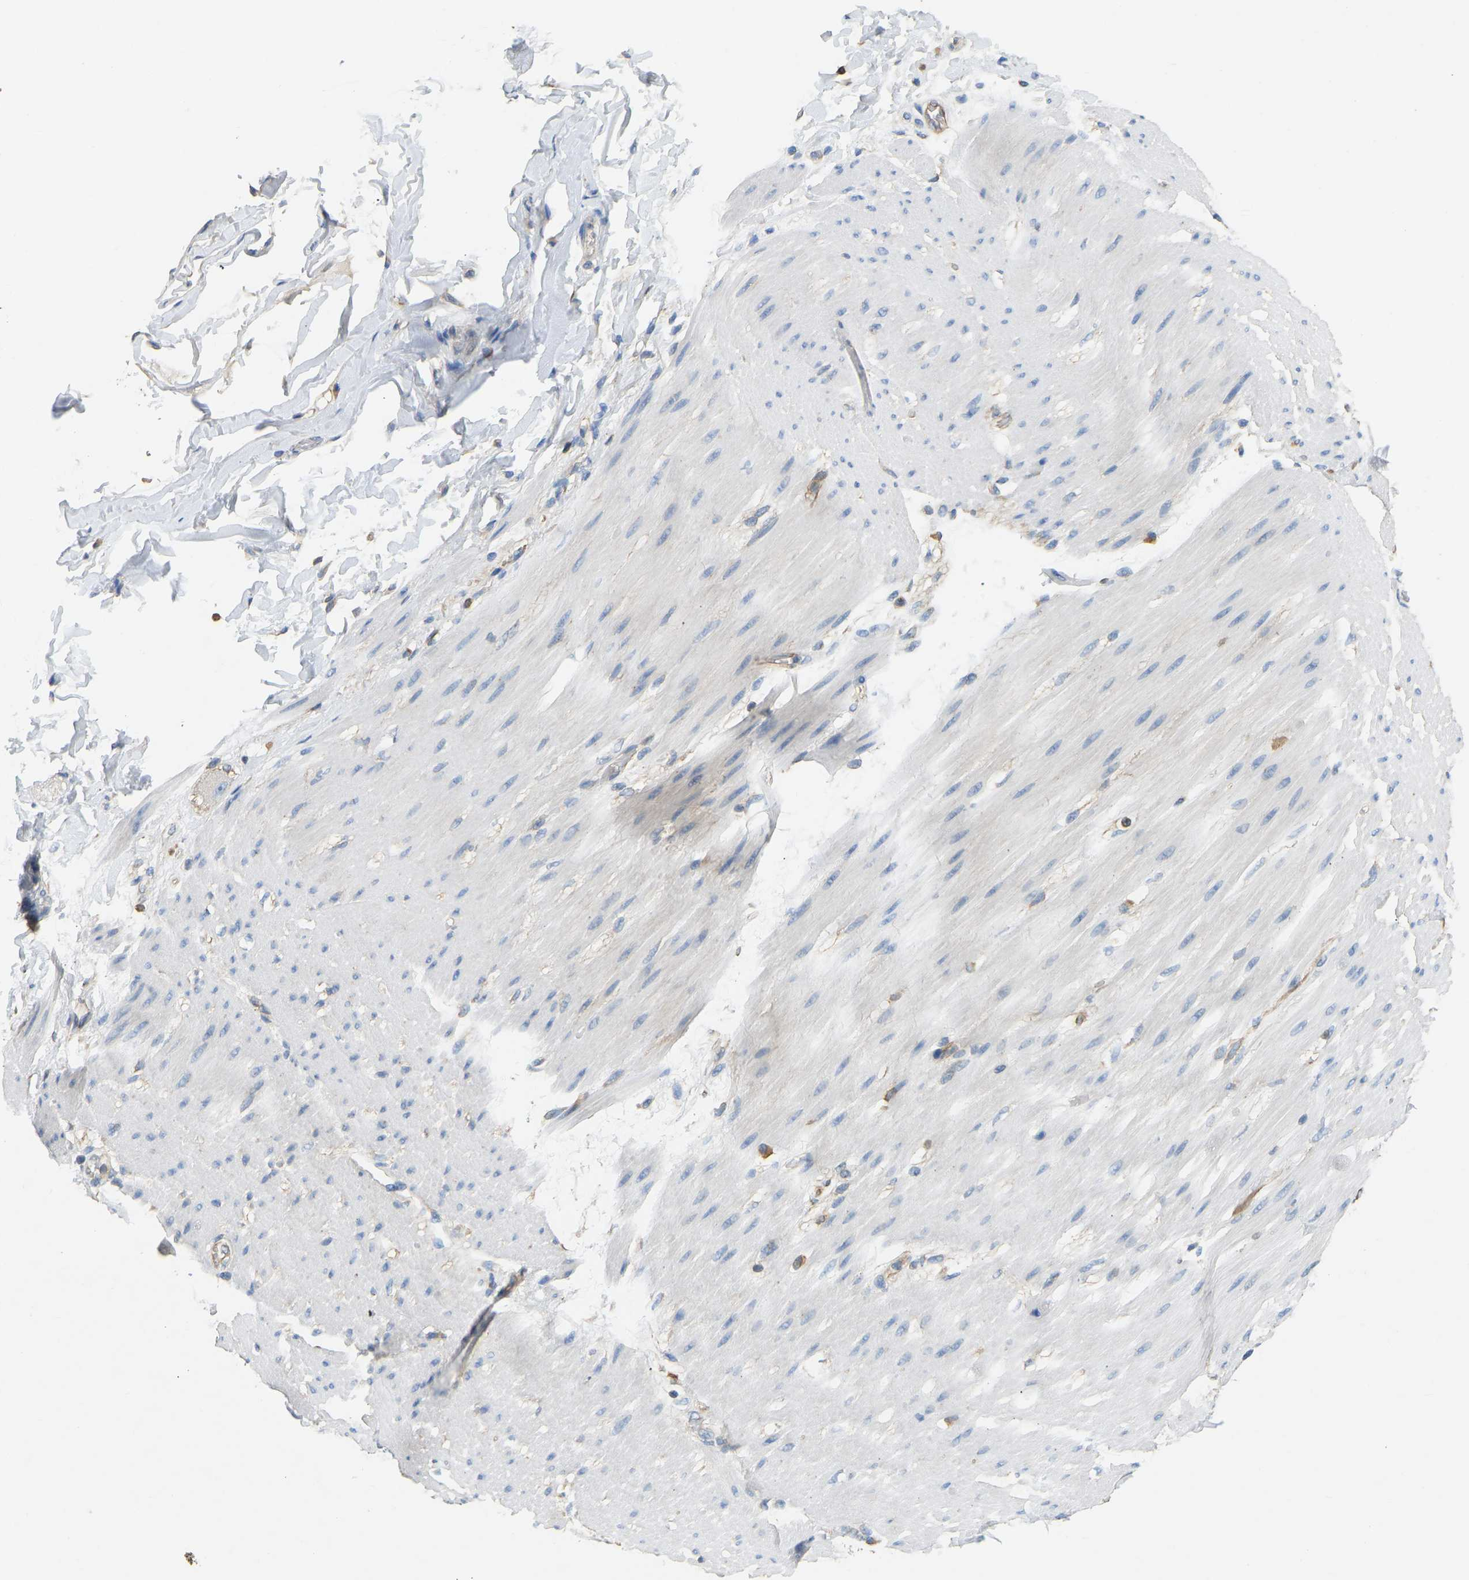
{"staining": {"intensity": "weak", "quantity": ">75%", "location": "cytoplasmic/membranous"}, "tissue": "adipose tissue", "cell_type": "Adipocytes", "image_type": "normal", "snomed": [{"axis": "morphology", "description": "Normal tissue, NOS"}, {"axis": "morphology", "description": "Adenocarcinoma, NOS"}, {"axis": "topography", "description": "Duodenum"}, {"axis": "topography", "description": "Peripheral nerve tissue"}], "caption": "The photomicrograph demonstrates a brown stain indicating the presence of a protein in the cytoplasmic/membranous of adipocytes in adipose tissue. (Brightfield microscopy of DAB IHC at high magnification).", "gene": "TECTA", "patient": {"sex": "female", "age": 60}}